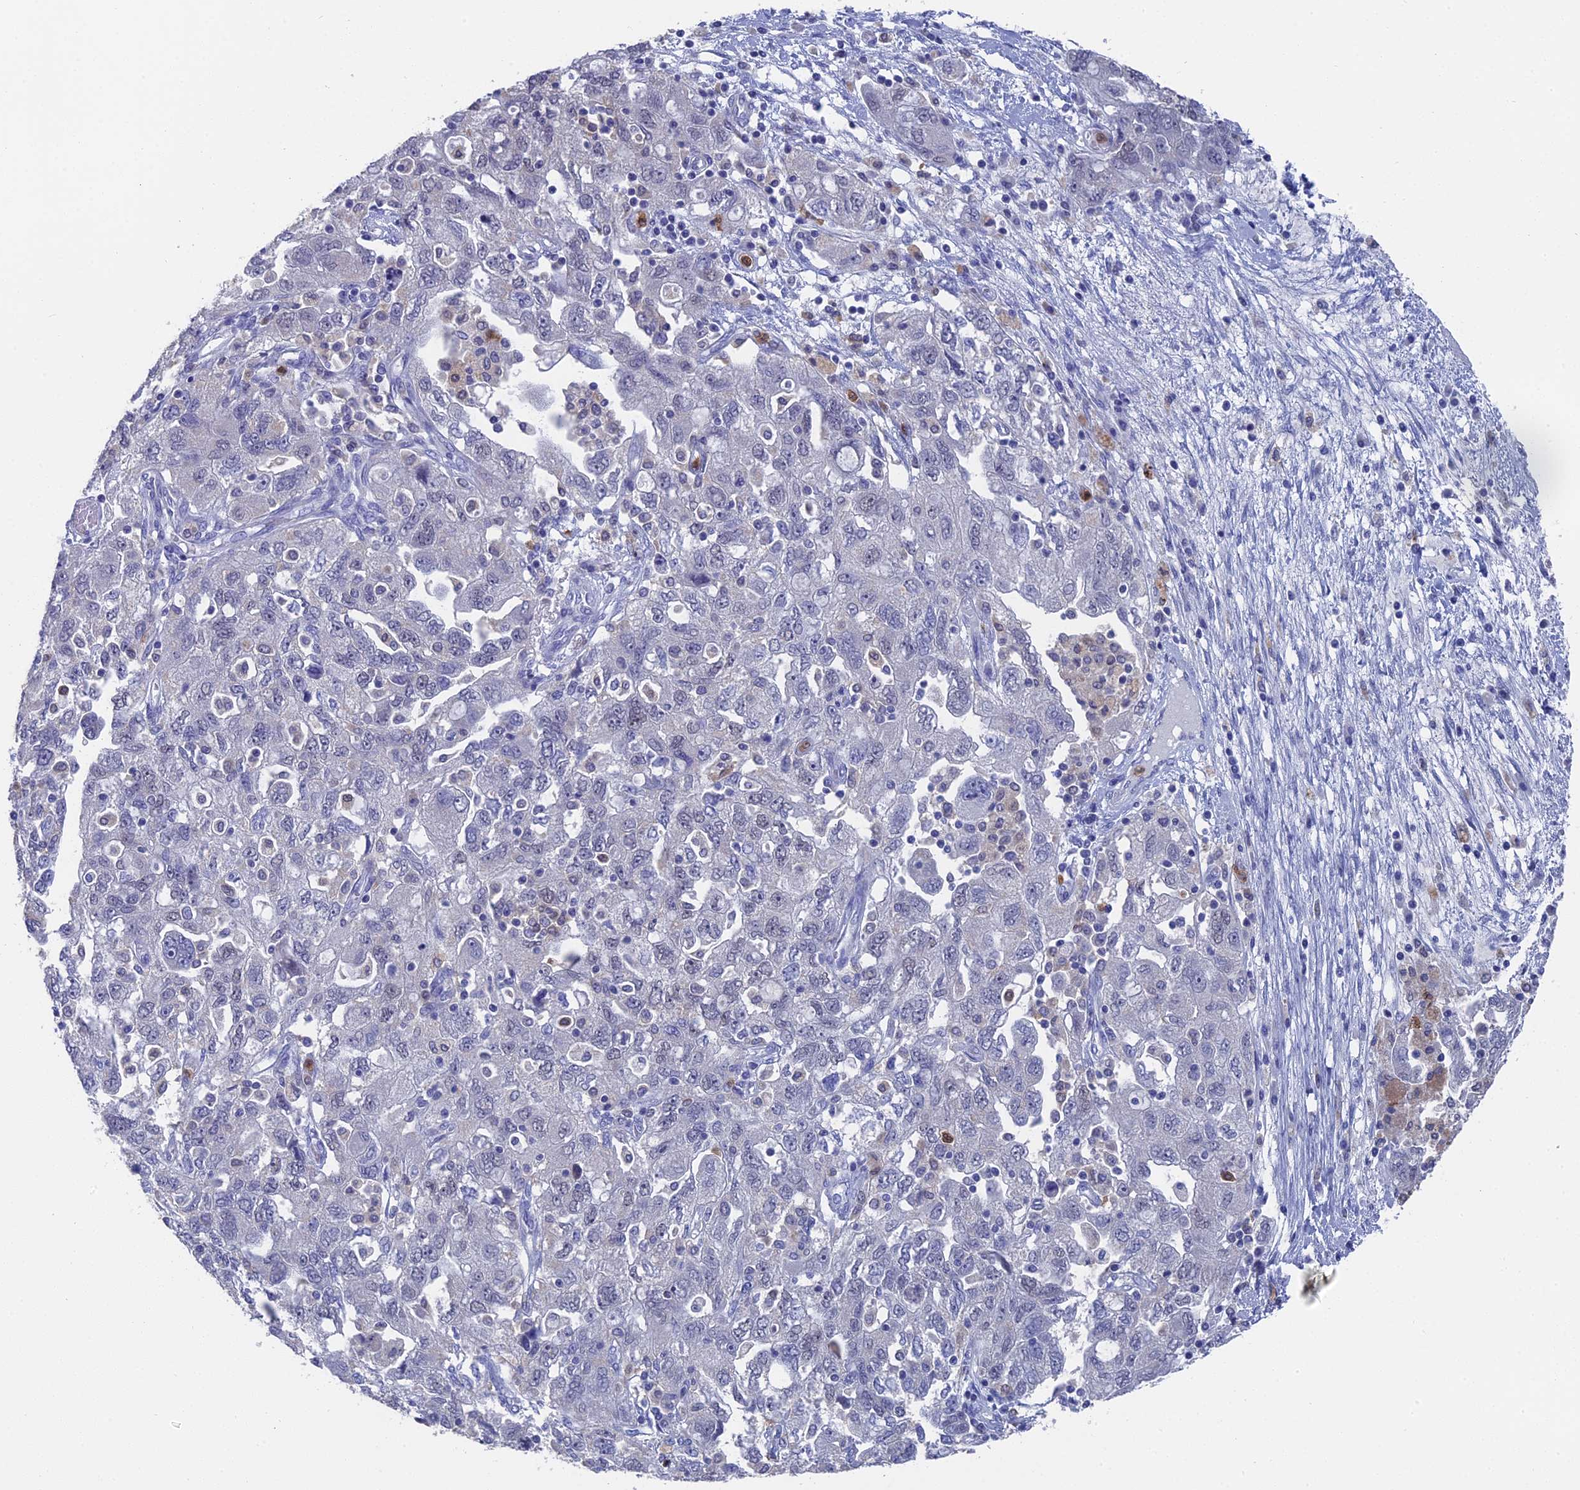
{"staining": {"intensity": "negative", "quantity": "none", "location": "none"}, "tissue": "ovarian cancer", "cell_type": "Tumor cells", "image_type": "cancer", "snomed": [{"axis": "morphology", "description": "Carcinoma, NOS"}, {"axis": "morphology", "description": "Cystadenocarcinoma, serous, NOS"}, {"axis": "topography", "description": "Ovary"}], "caption": "This is an immunohistochemistry histopathology image of human ovarian carcinoma. There is no expression in tumor cells.", "gene": "NCF4", "patient": {"sex": "female", "age": 69}}